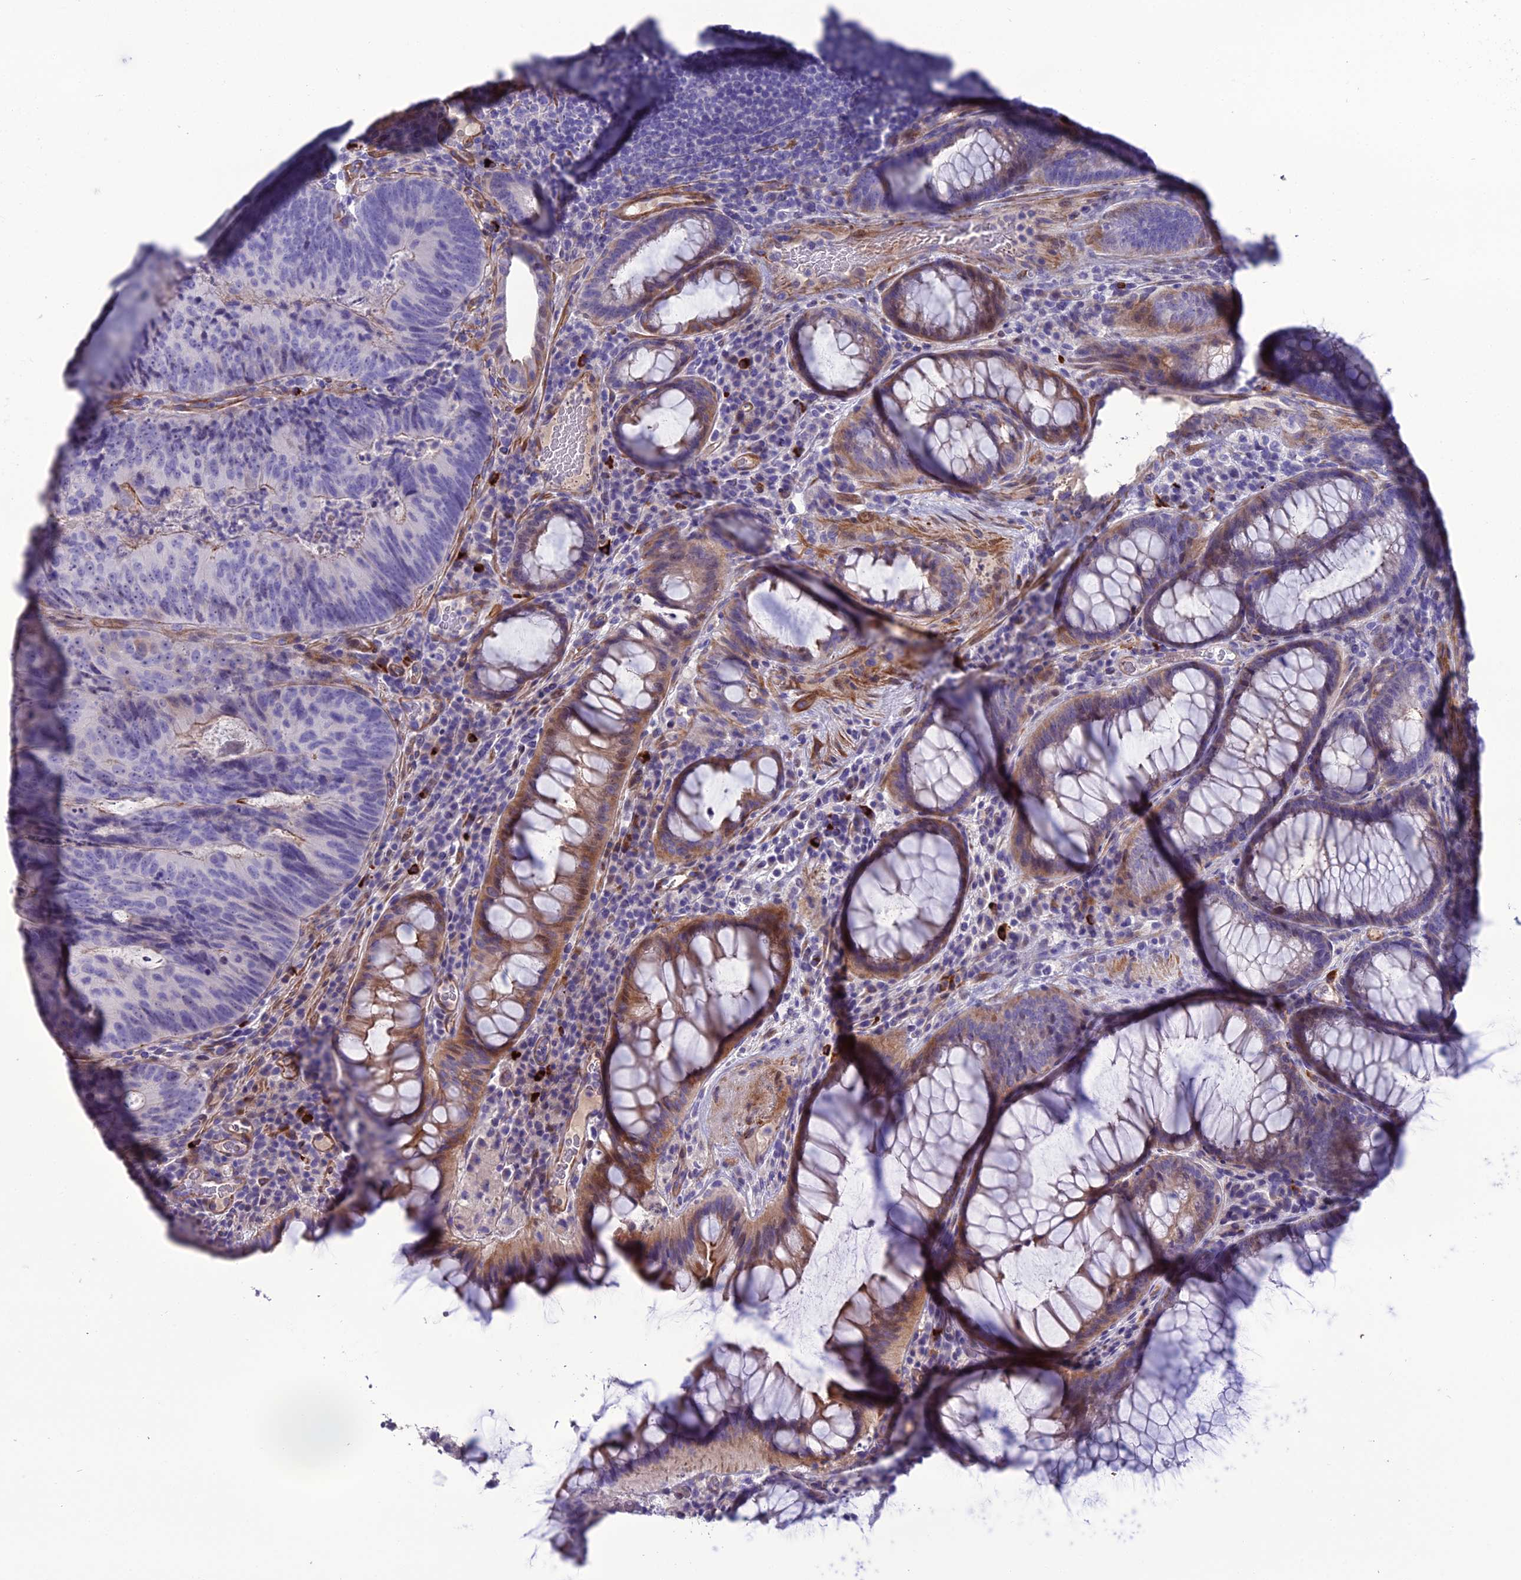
{"staining": {"intensity": "negative", "quantity": "none", "location": "none"}, "tissue": "colorectal cancer", "cell_type": "Tumor cells", "image_type": "cancer", "snomed": [{"axis": "morphology", "description": "Adenocarcinoma, NOS"}, {"axis": "topography", "description": "Colon"}], "caption": "The immunohistochemistry image has no significant staining in tumor cells of colorectal cancer tissue. Nuclei are stained in blue.", "gene": "OR56B1", "patient": {"sex": "female", "age": 67}}